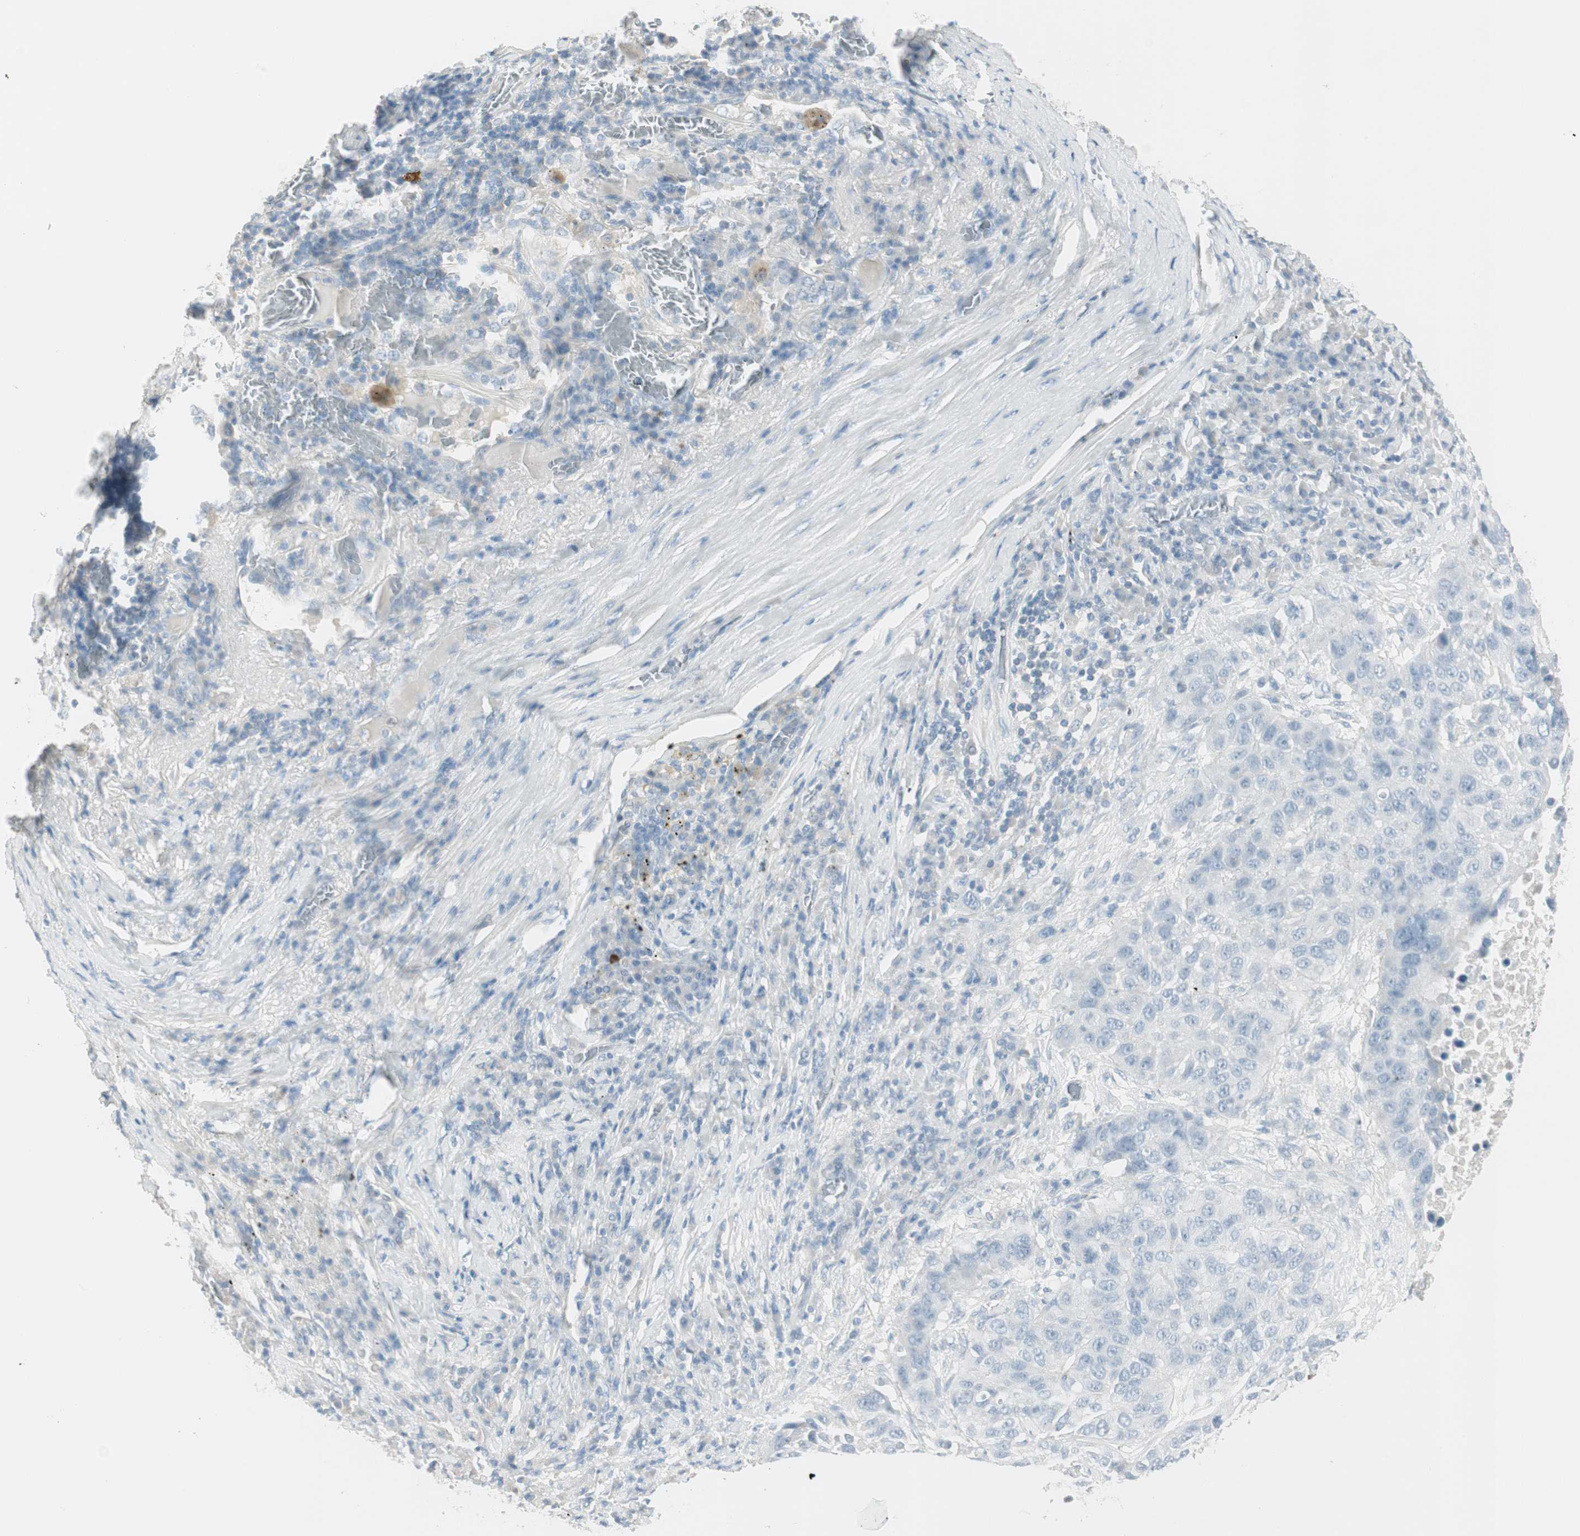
{"staining": {"intensity": "negative", "quantity": "none", "location": "none"}, "tissue": "lung cancer", "cell_type": "Tumor cells", "image_type": "cancer", "snomed": [{"axis": "morphology", "description": "Squamous cell carcinoma, NOS"}, {"axis": "topography", "description": "Lung"}], "caption": "Immunohistochemical staining of human lung cancer demonstrates no significant expression in tumor cells.", "gene": "ITLN2", "patient": {"sex": "male", "age": 57}}